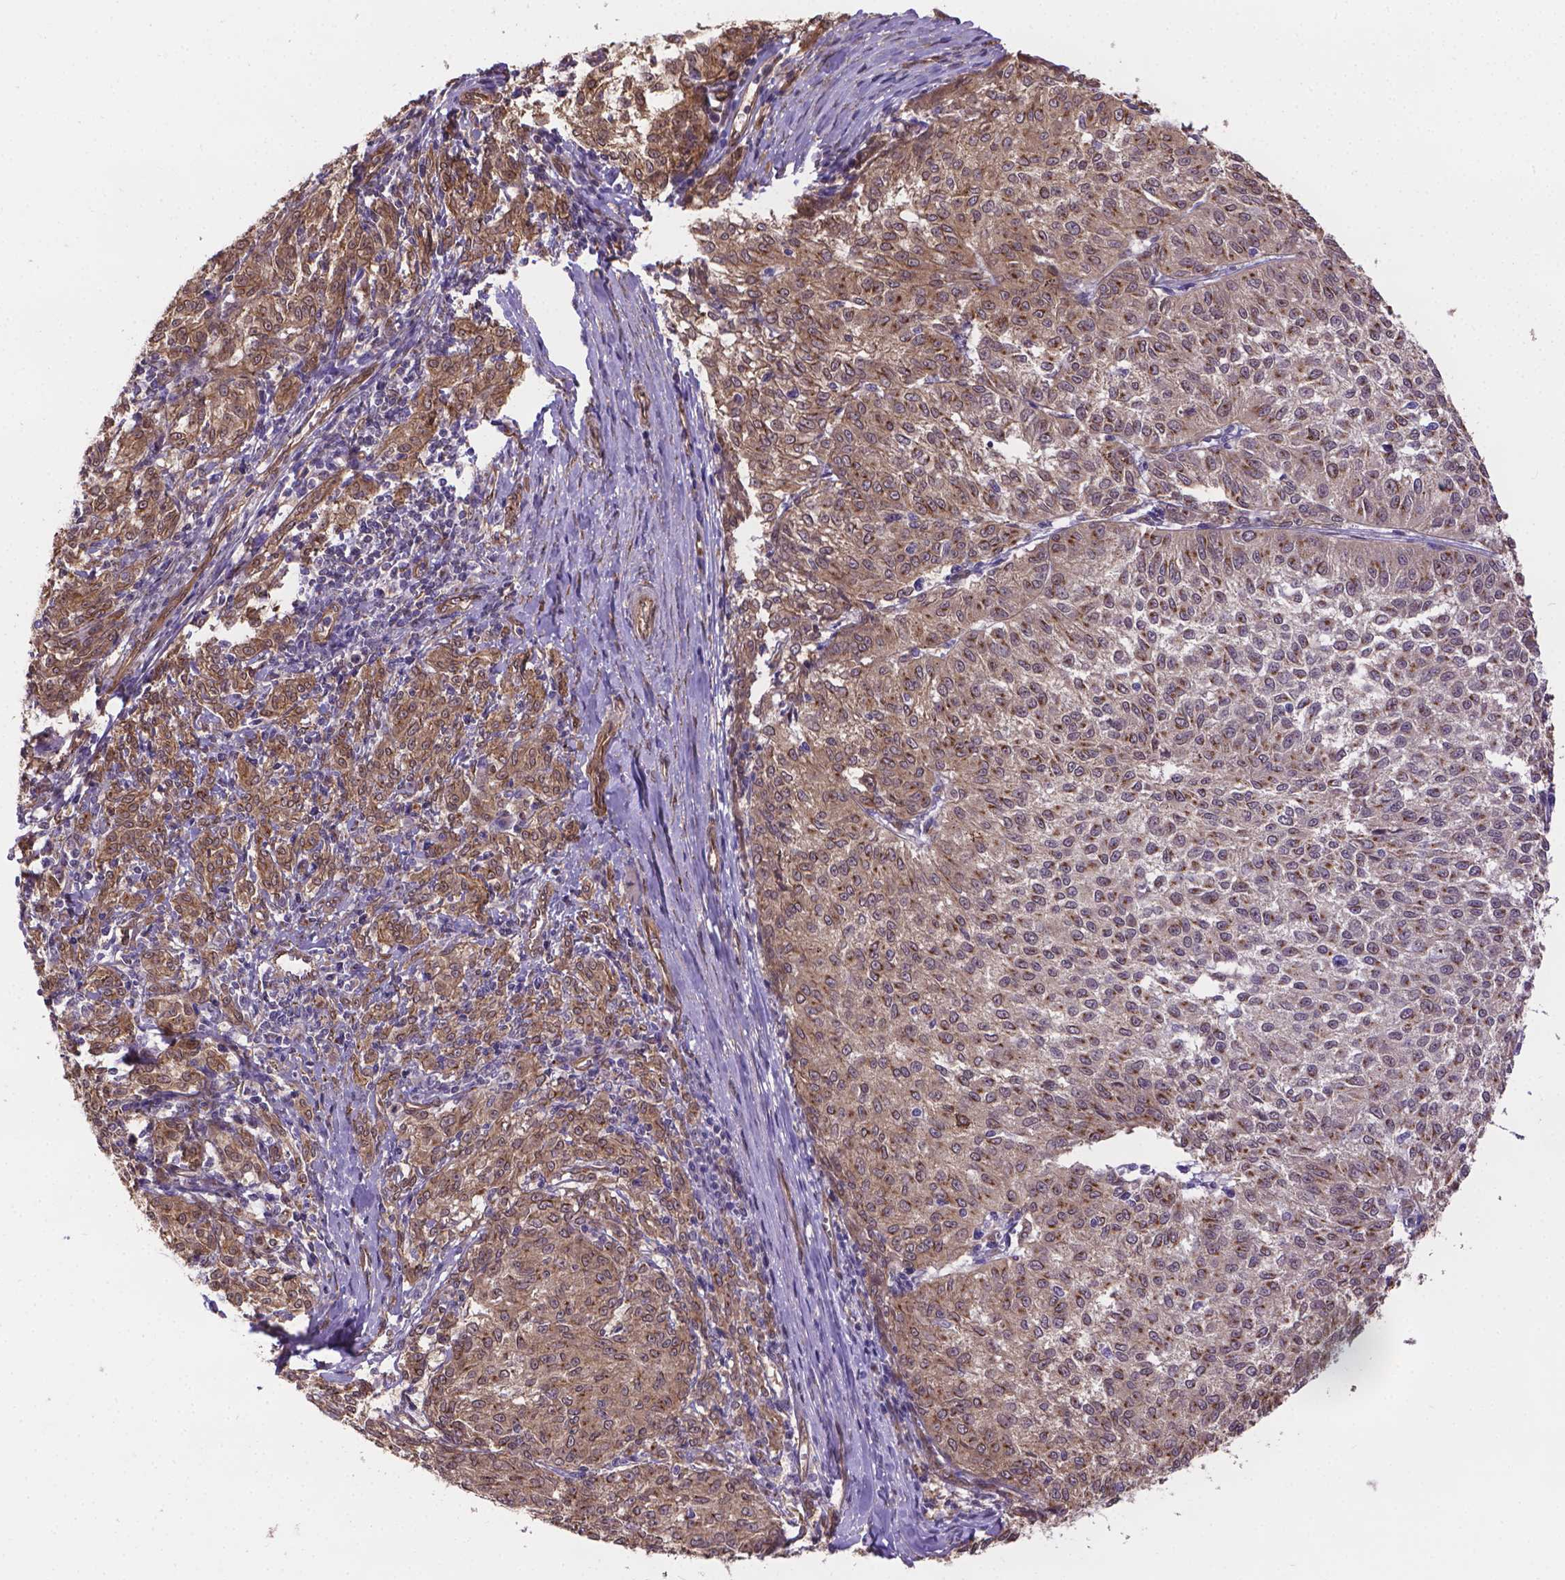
{"staining": {"intensity": "weak", "quantity": ">75%", "location": "cytoplasmic/membranous"}, "tissue": "melanoma", "cell_type": "Tumor cells", "image_type": "cancer", "snomed": [{"axis": "morphology", "description": "Malignant melanoma, NOS"}, {"axis": "topography", "description": "Skin"}], "caption": "This is an image of IHC staining of malignant melanoma, which shows weak staining in the cytoplasmic/membranous of tumor cells.", "gene": "YAP1", "patient": {"sex": "female", "age": 72}}